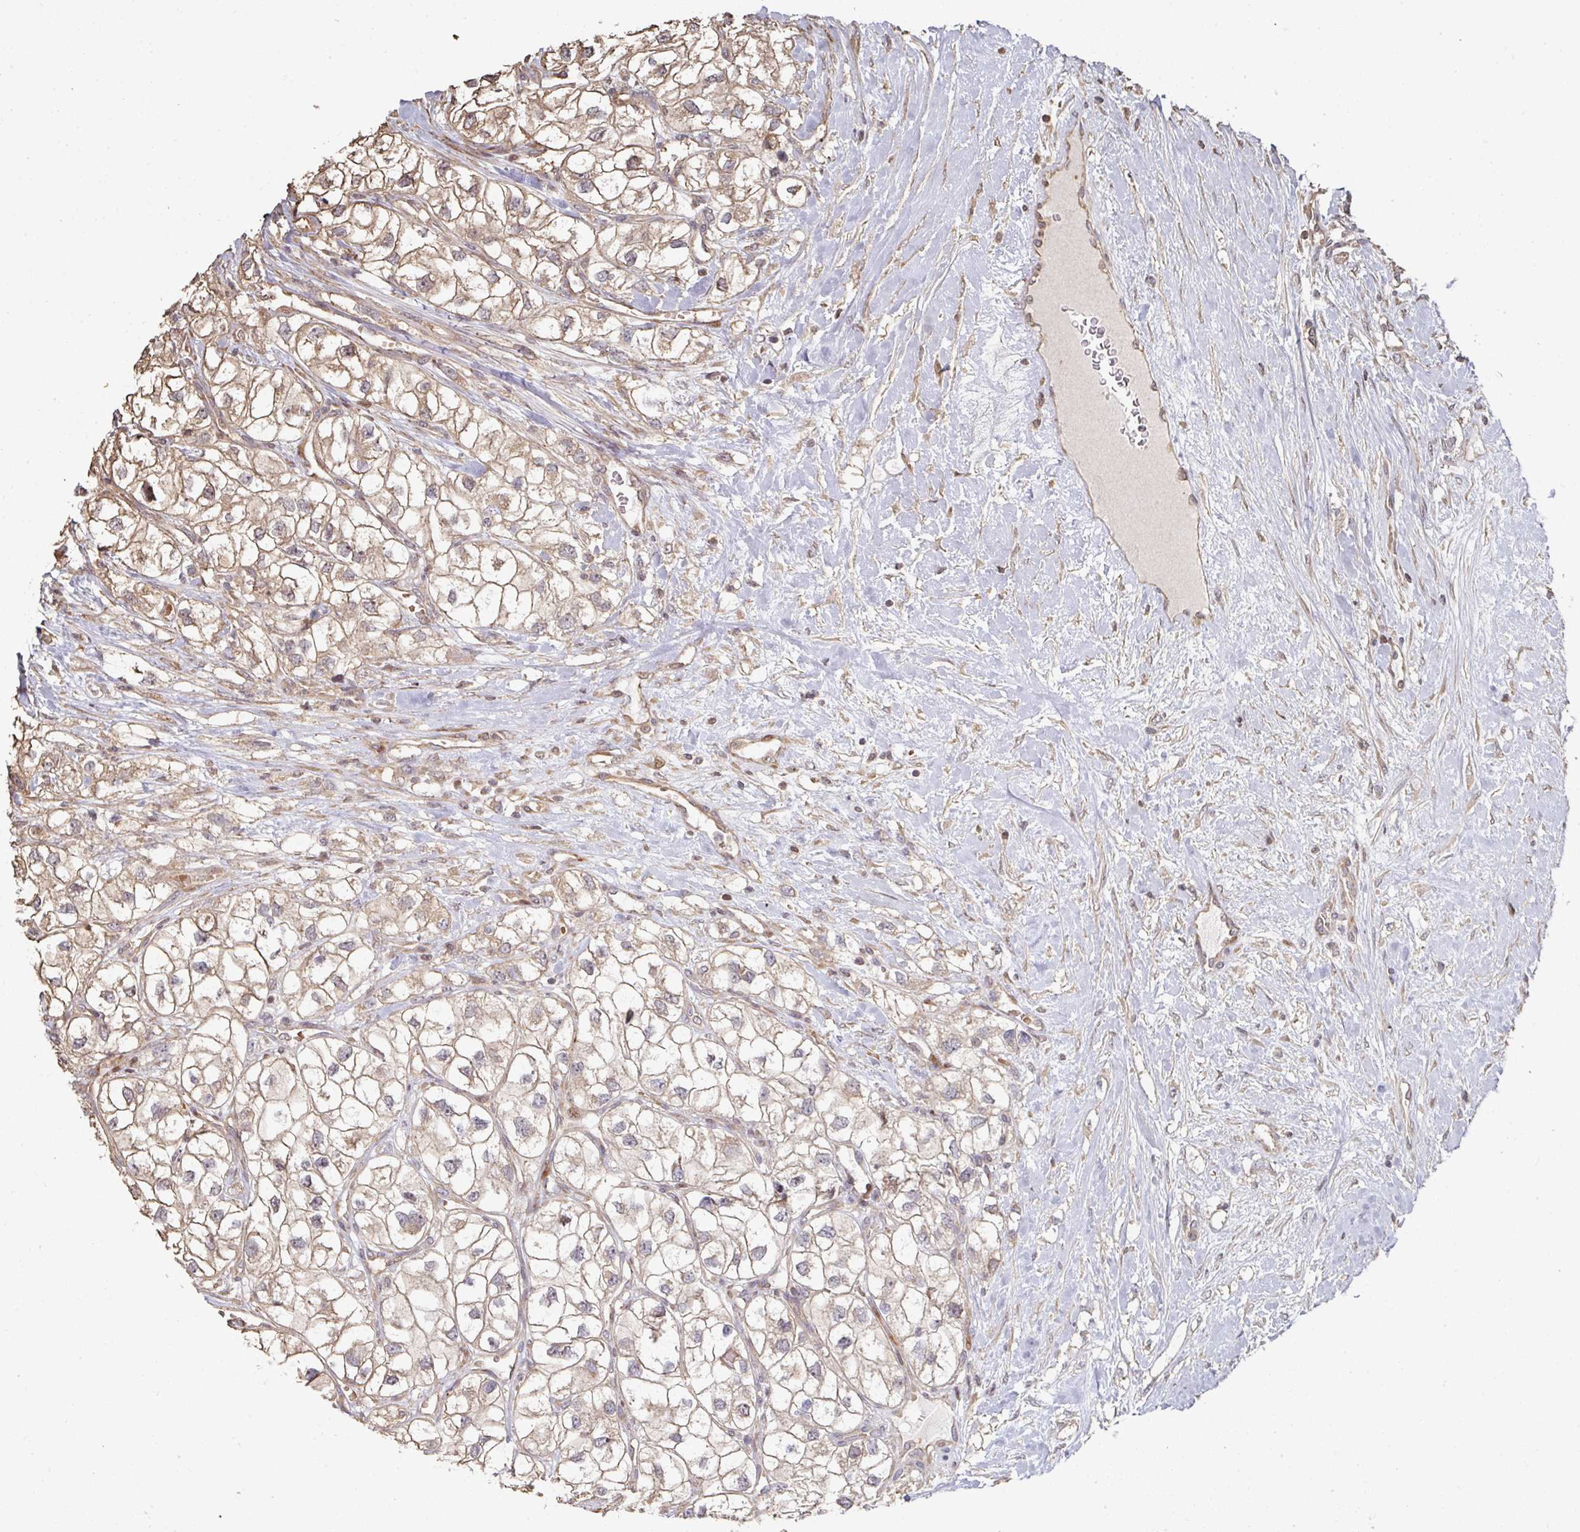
{"staining": {"intensity": "weak", "quantity": ">75%", "location": "cytoplasmic/membranous"}, "tissue": "renal cancer", "cell_type": "Tumor cells", "image_type": "cancer", "snomed": [{"axis": "morphology", "description": "Adenocarcinoma, NOS"}, {"axis": "topography", "description": "Kidney"}], "caption": "High-power microscopy captured an immunohistochemistry image of renal adenocarcinoma, revealing weak cytoplasmic/membranous staining in about >75% of tumor cells.", "gene": "CA7", "patient": {"sex": "male", "age": 59}}